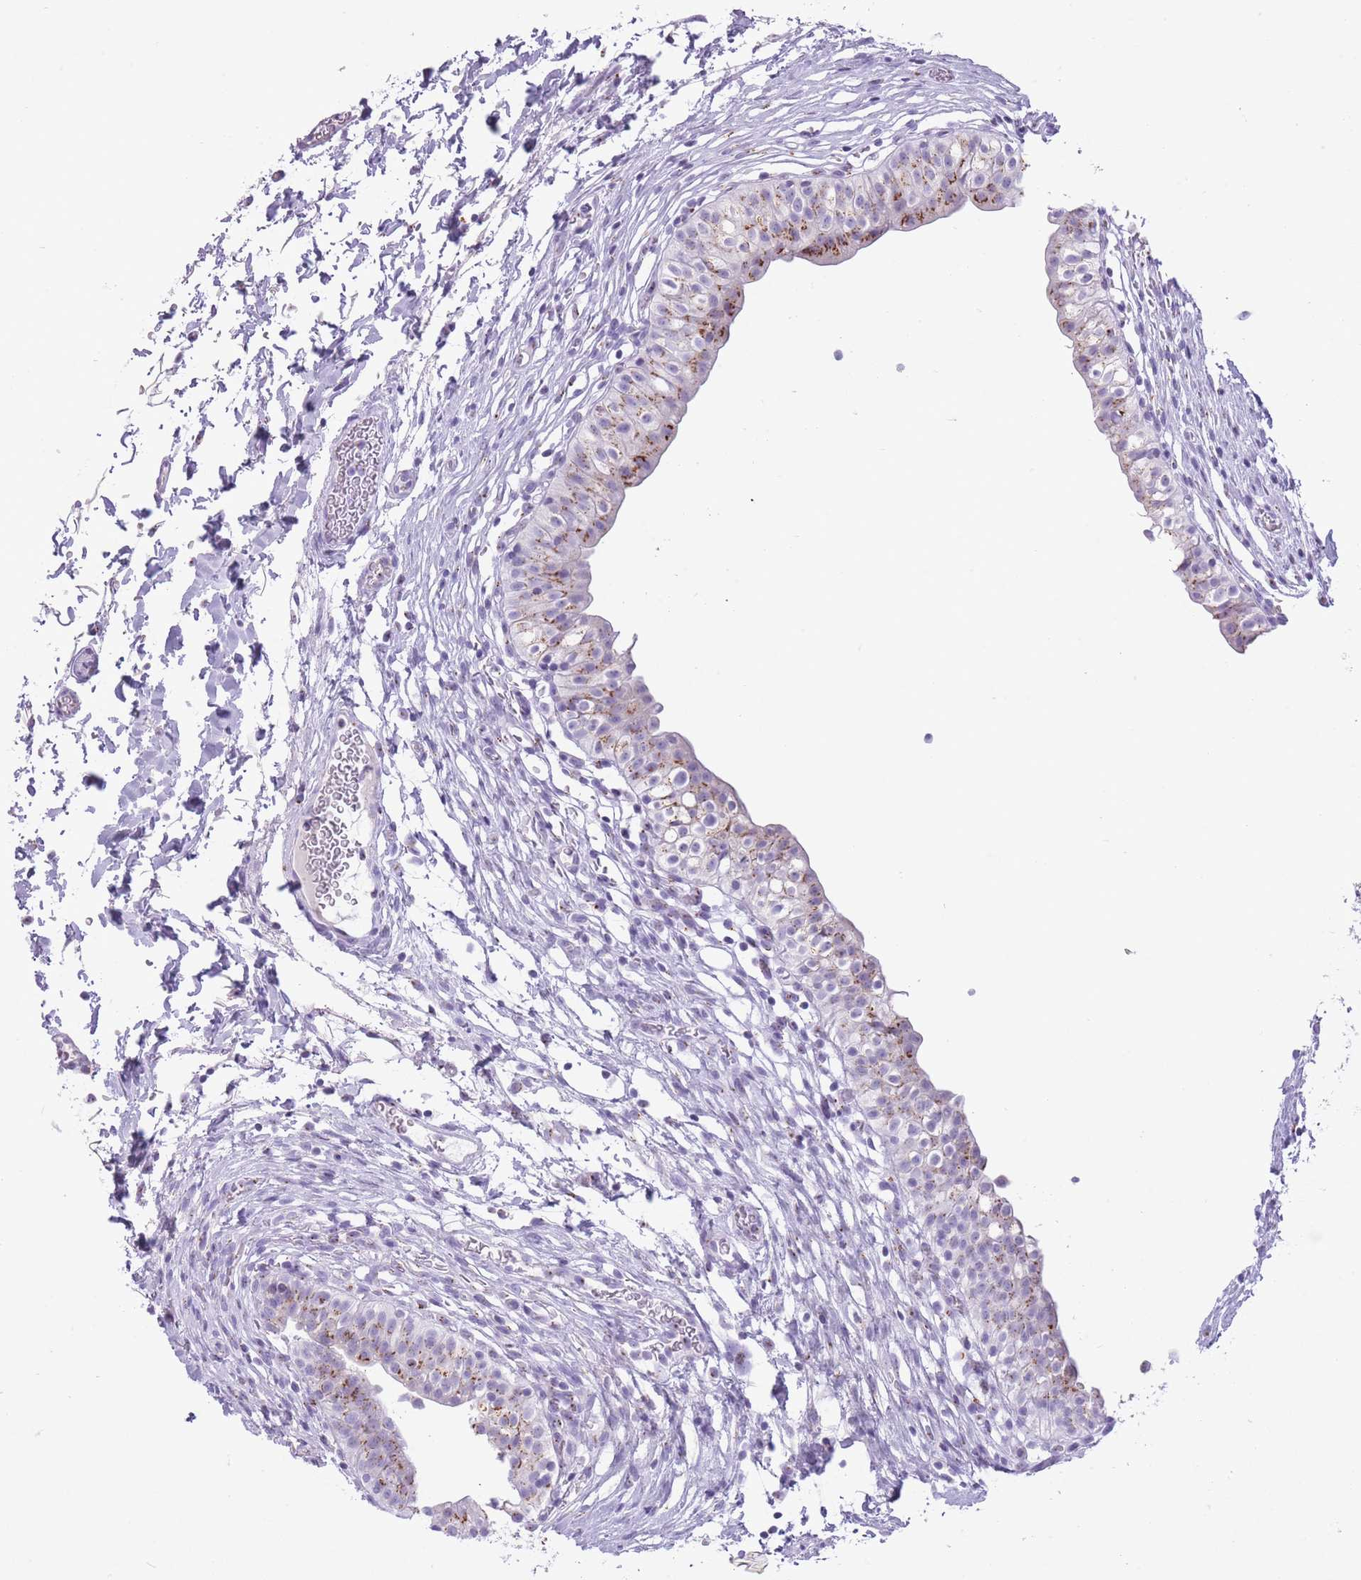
{"staining": {"intensity": "strong", "quantity": "25%-75%", "location": "cytoplasmic/membranous"}, "tissue": "urinary bladder", "cell_type": "Urothelial cells", "image_type": "normal", "snomed": [{"axis": "morphology", "description": "Normal tissue, NOS"}, {"axis": "topography", "description": "Urinary bladder"}, {"axis": "topography", "description": "Peripheral nerve tissue"}], "caption": "Brown immunohistochemical staining in unremarkable urinary bladder displays strong cytoplasmic/membranous positivity in about 25%-75% of urothelial cells.", "gene": "B4GALT2", "patient": {"sex": "male", "age": 55}}